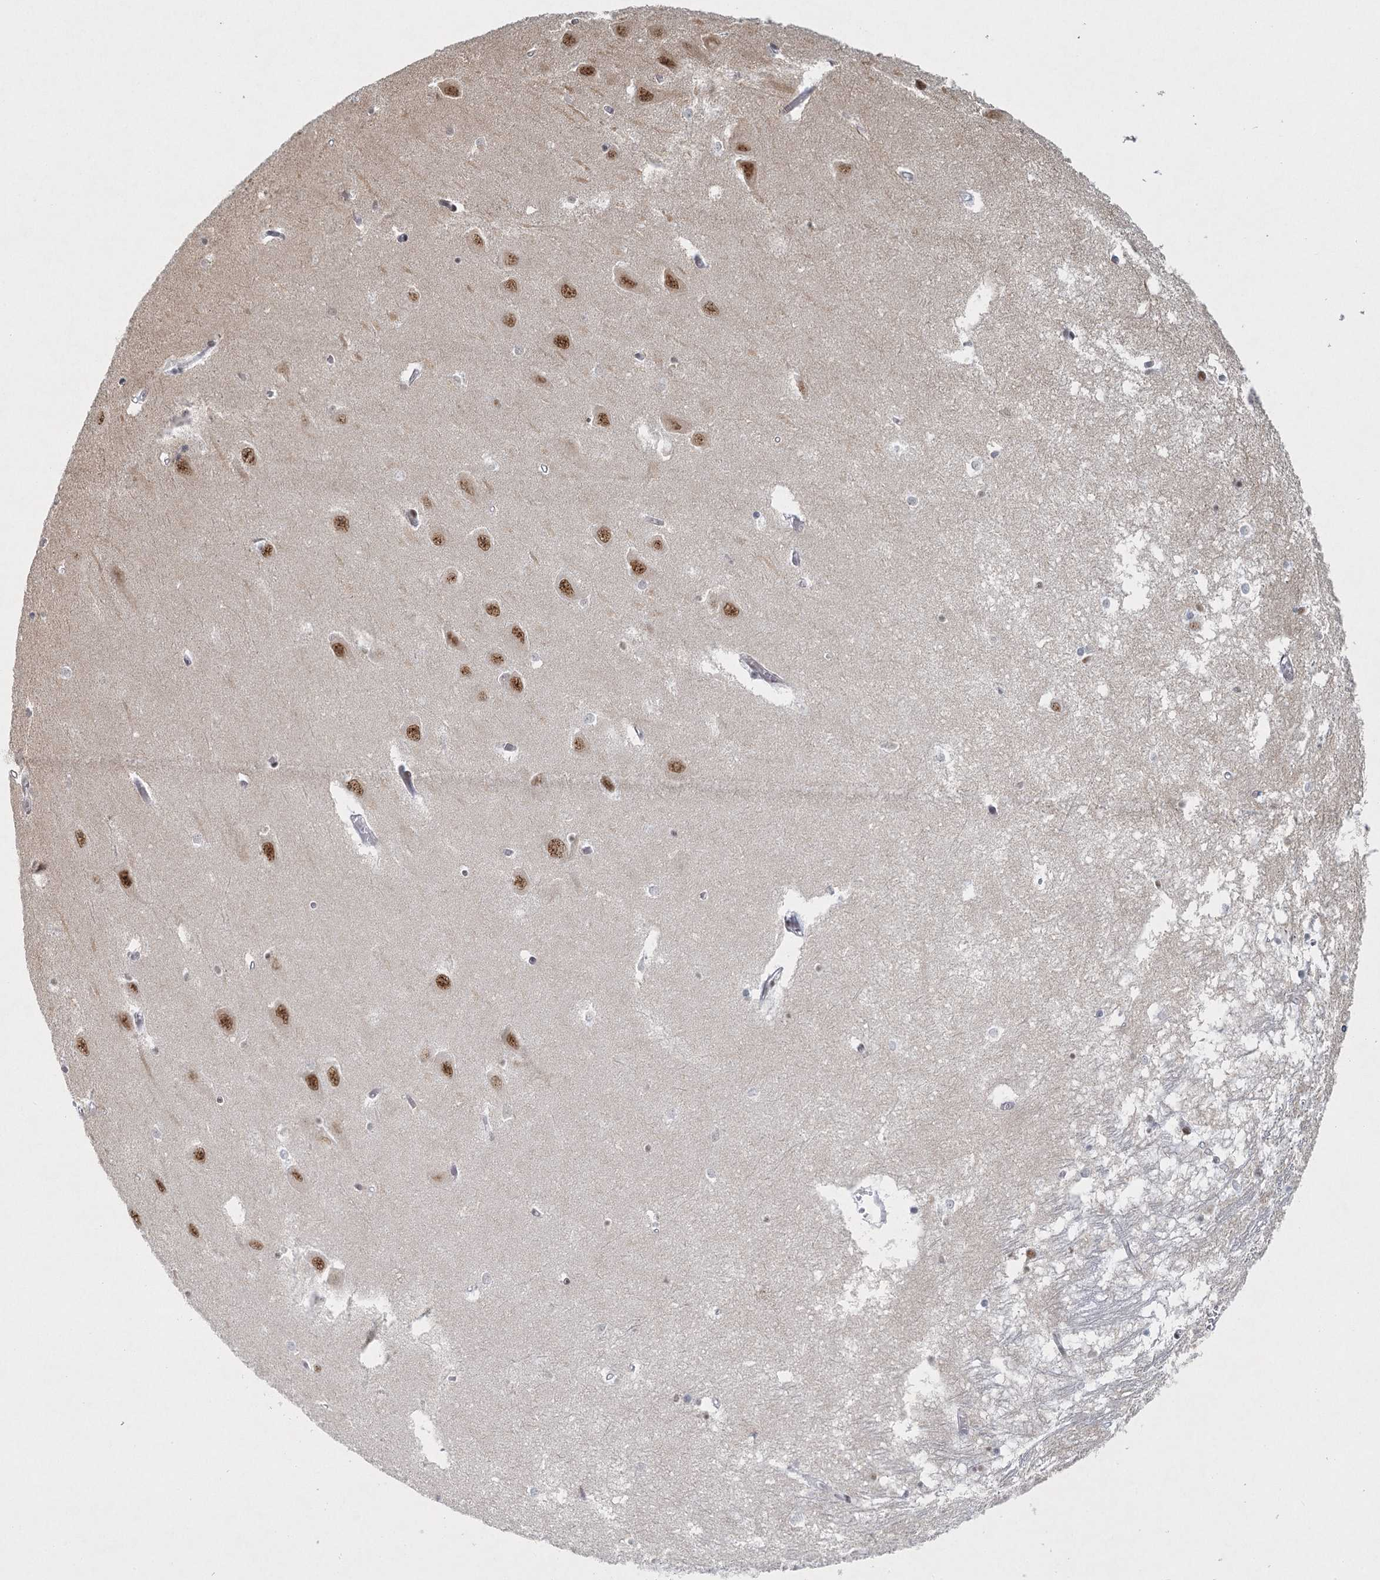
{"staining": {"intensity": "moderate", "quantity": "<25%", "location": "cytoplasmic/membranous,nuclear"}, "tissue": "hippocampus", "cell_type": "Glial cells", "image_type": "normal", "snomed": [{"axis": "morphology", "description": "Normal tissue, NOS"}, {"axis": "topography", "description": "Hippocampus"}], "caption": "This photomicrograph reveals unremarkable hippocampus stained with immunohistochemistry to label a protein in brown. The cytoplasmic/membranous,nuclear of glial cells show moderate positivity for the protein. Nuclei are counter-stained blue.", "gene": "U2SURP", "patient": {"sex": "male", "age": 70}}